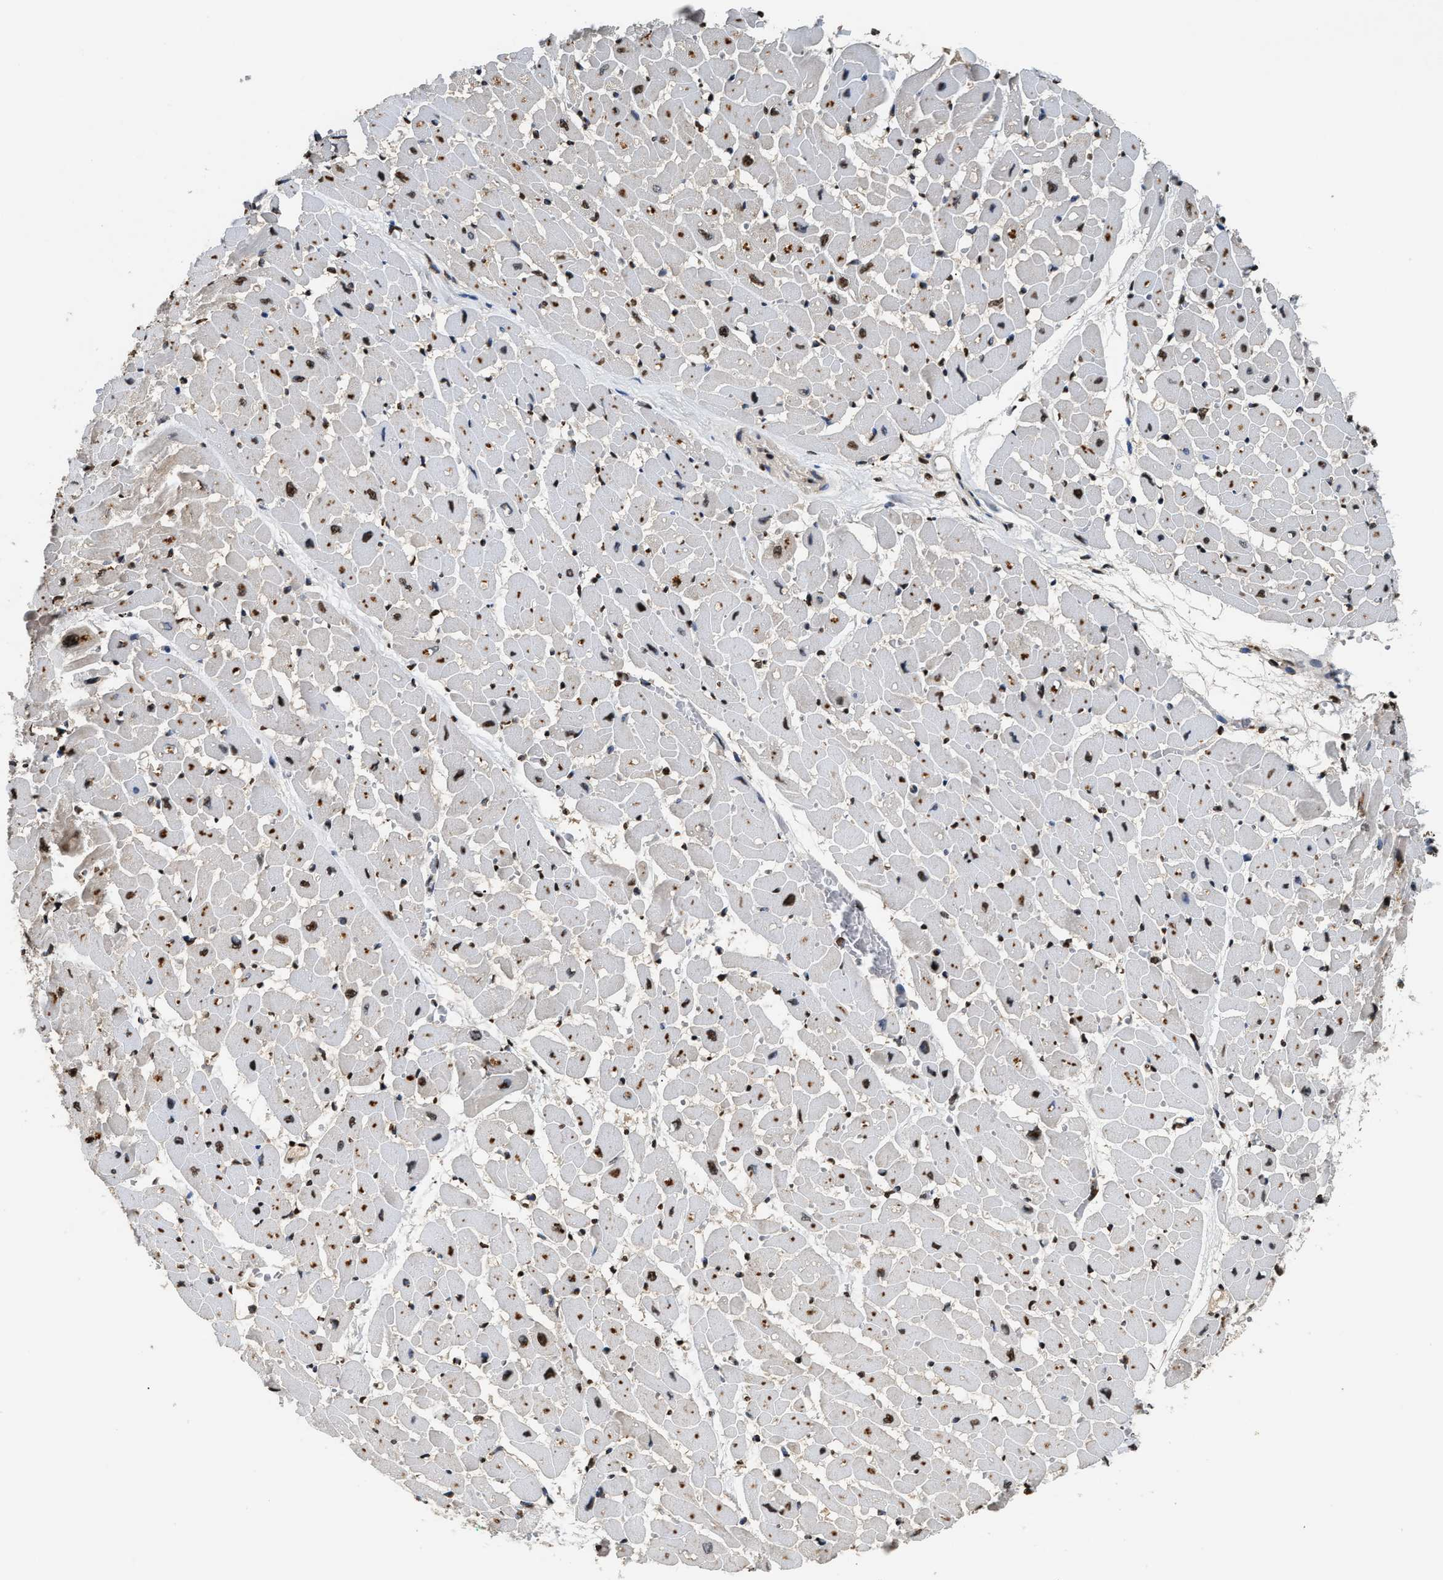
{"staining": {"intensity": "strong", "quantity": ">75%", "location": "nuclear"}, "tissue": "heart muscle", "cell_type": "Cardiomyocytes", "image_type": "normal", "snomed": [{"axis": "morphology", "description": "Normal tissue, NOS"}, {"axis": "topography", "description": "Heart"}], "caption": "The photomicrograph demonstrates staining of normal heart muscle, revealing strong nuclear protein expression (brown color) within cardiomyocytes.", "gene": "DNASE1L3", "patient": {"sex": "male", "age": 45}}